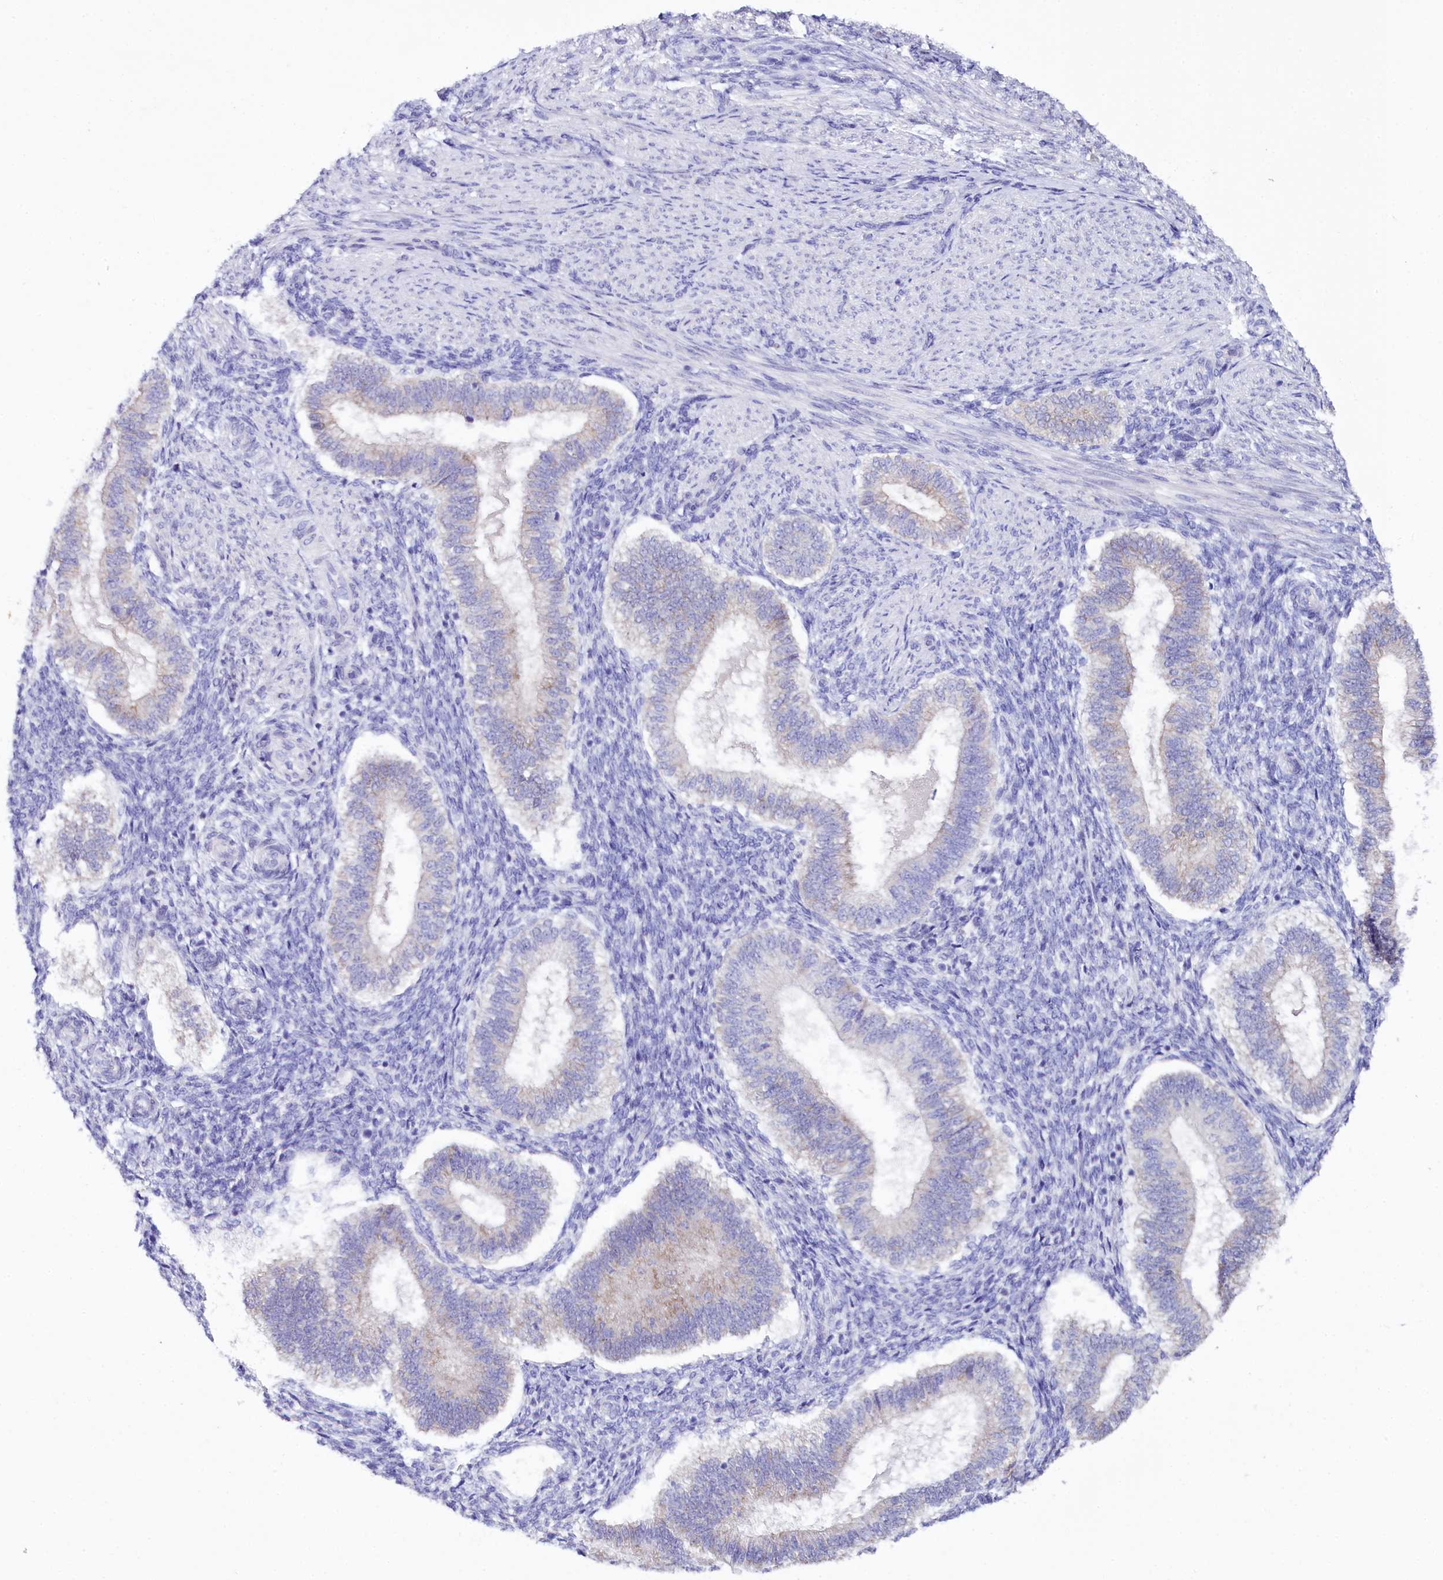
{"staining": {"intensity": "negative", "quantity": "none", "location": "none"}, "tissue": "endometrium", "cell_type": "Cells in endometrial stroma", "image_type": "normal", "snomed": [{"axis": "morphology", "description": "Normal tissue, NOS"}, {"axis": "topography", "description": "Endometrium"}], "caption": "Immunohistochemistry (IHC) micrograph of unremarkable human endometrium stained for a protein (brown), which demonstrates no staining in cells in endometrial stroma. Brightfield microscopy of immunohistochemistry stained with DAB (brown) and hematoxylin (blue), captured at high magnification.", "gene": "SPATS2", "patient": {"sex": "female", "age": 25}}